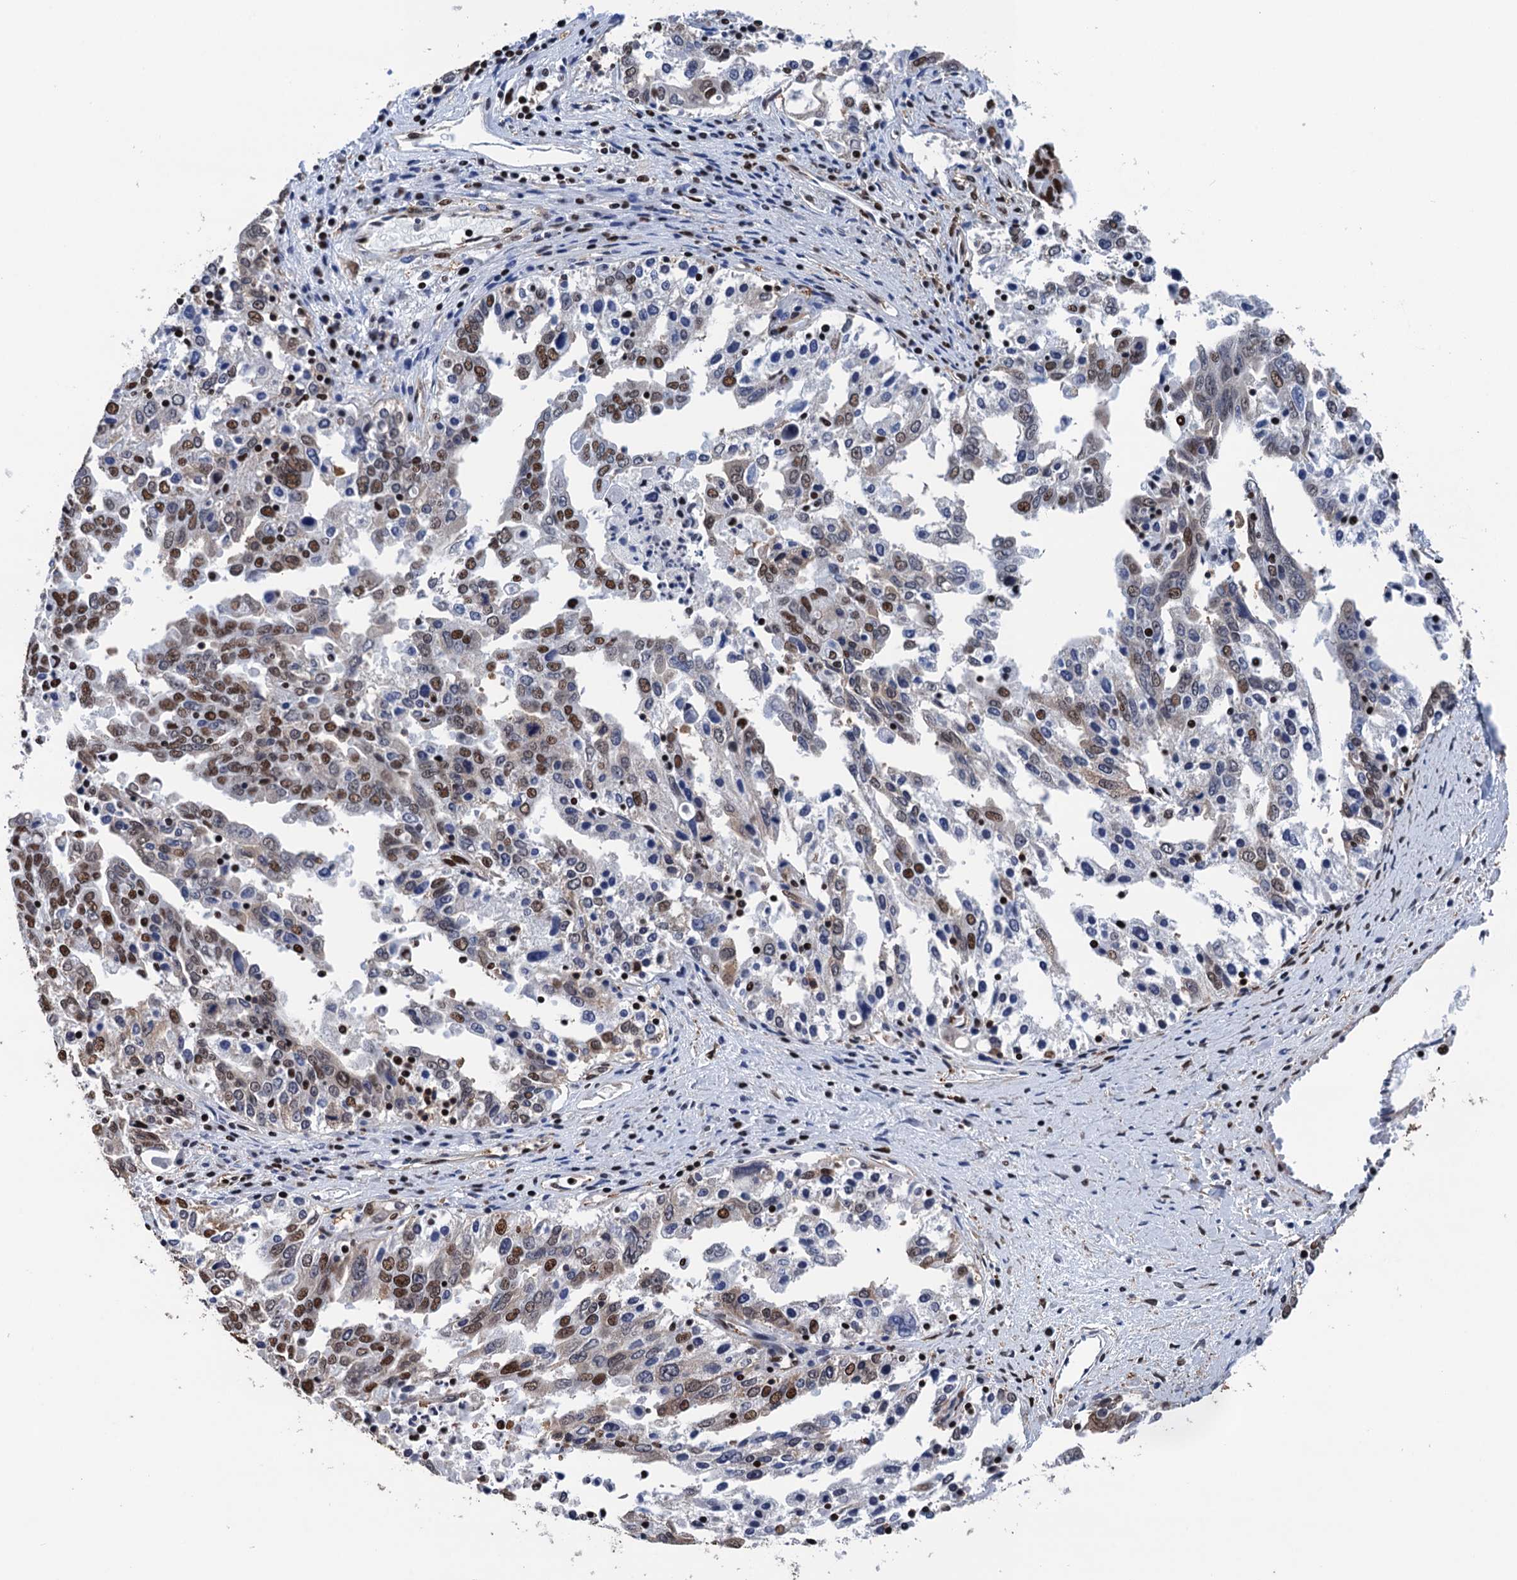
{"staining": {"intensity": "strong", "quantity": "25%-75%", "location": "nuclear"}, "tissue": "ovarian cancer", "cell_type": "Tumor cells", "image_type": "cancer", "snomed": [{"axis": "morphology", "description": "Carcinoma, endometroid"}, {"axis": "topography", "description": "Ovary"}], "caption": "Protein staining of endometroid carcinoma (ovarian) tissue reveals strong nuclear positivity in approximately 25%-75% of tumor cells. Nuclei are stained in blue.", "gene": "UBA2", "patient": {"sex": "female", "age": 62}}